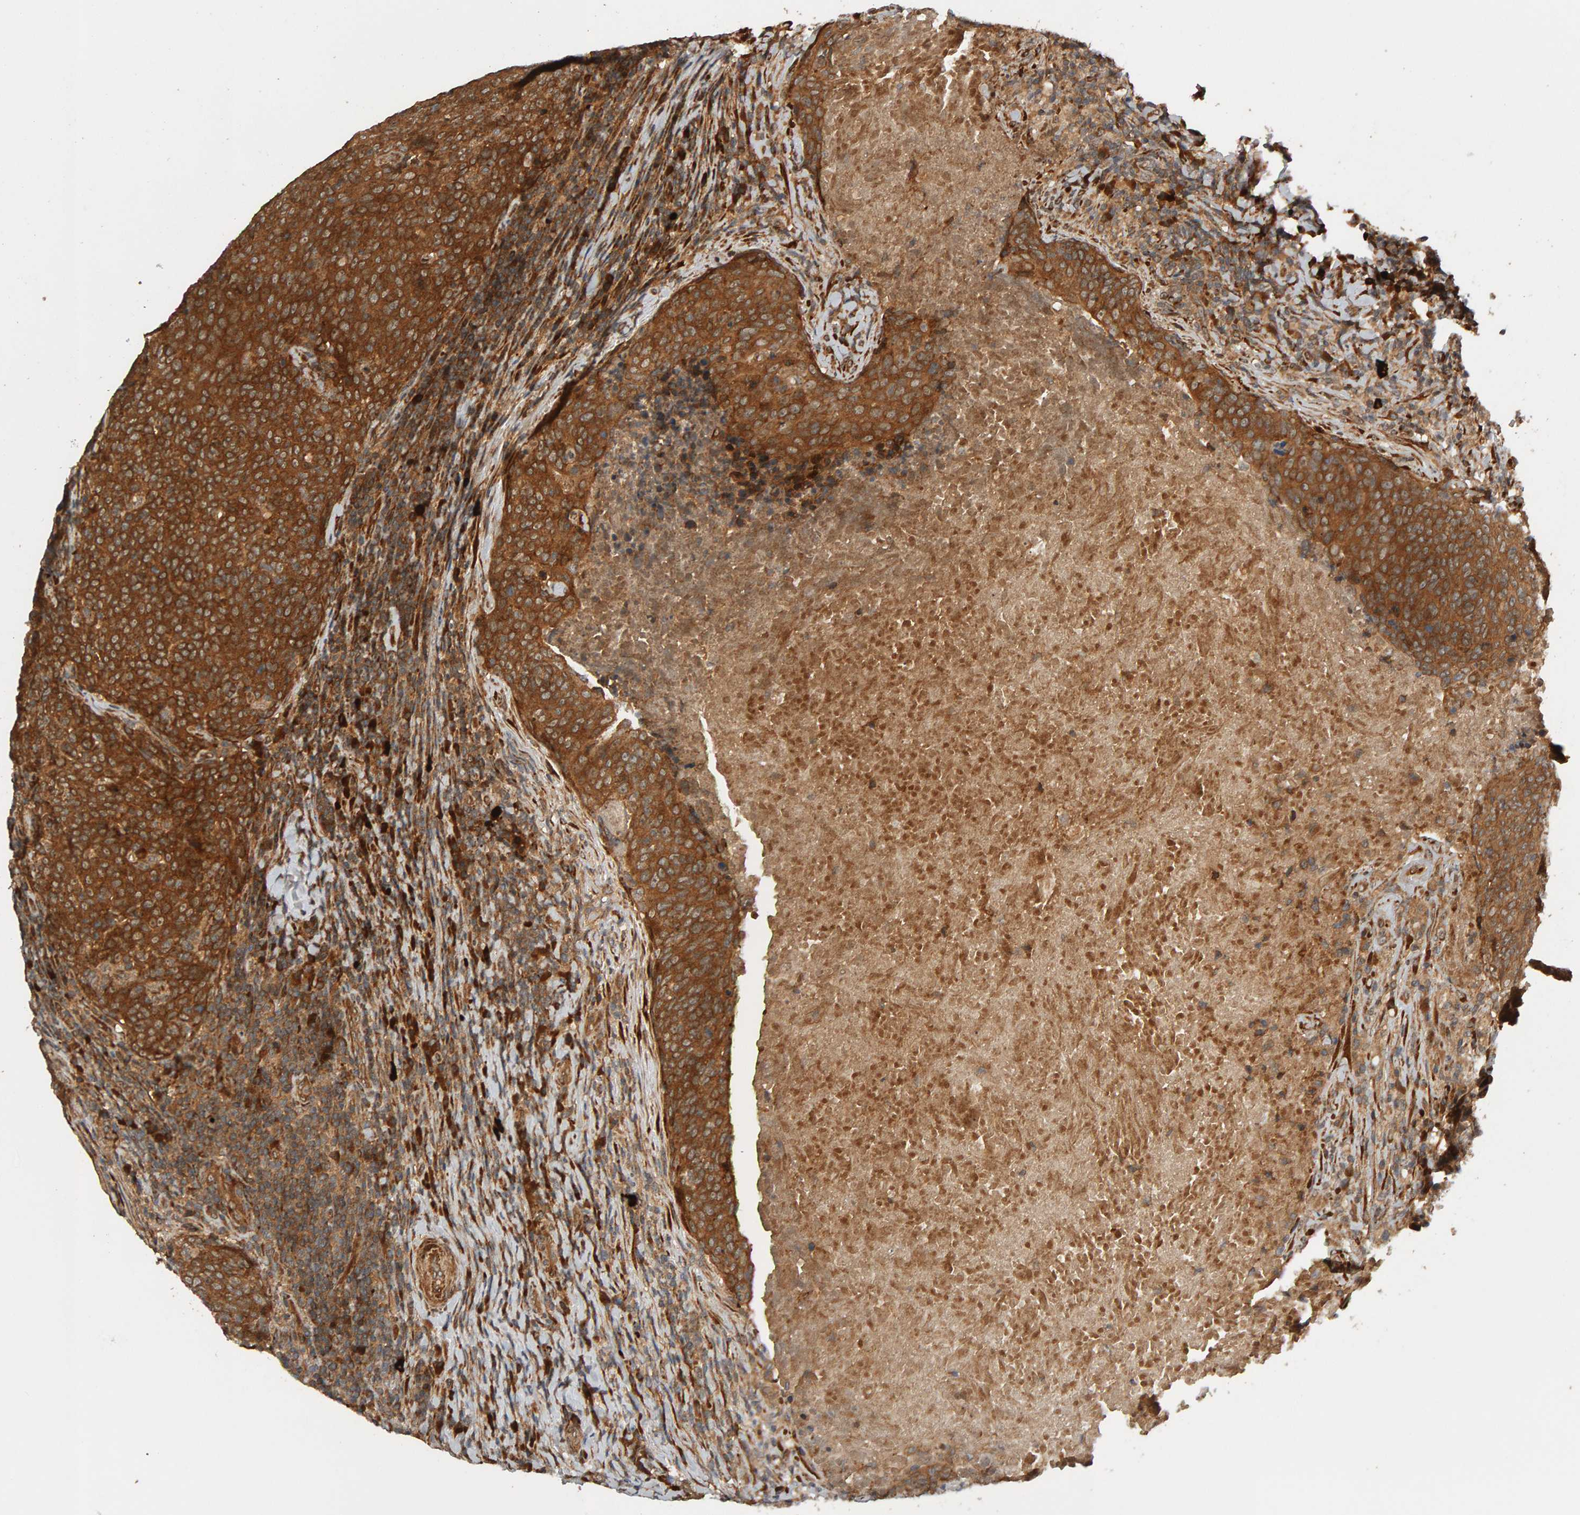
{"staining": {"intensity": "strong", "quantity": ">75%", "location": "cytoplasmic/membranous"}, "tissue": "head and neck cancer", "cell_type": "Tumor cells", "image_type": "cancer", "snomed": [{"axis": "morphology", "description": "Squamous cell carcinoma, NOS"}, {"axis": "morphology", "description": "Squamous cell carcinoma, metastatic, NOS"}, {"axis": "topography", "description": "Lymph node"}, {"axis": "topography", "description": "Head-Neck"}], "caption": "A brown stain shows strong cytoplasmic/membranous positivity of a protein in head and neck squamous cell carcinoma tumor cells.", "gene": "ZFAND1", "patient": {"sex": "male", "age": 62}}